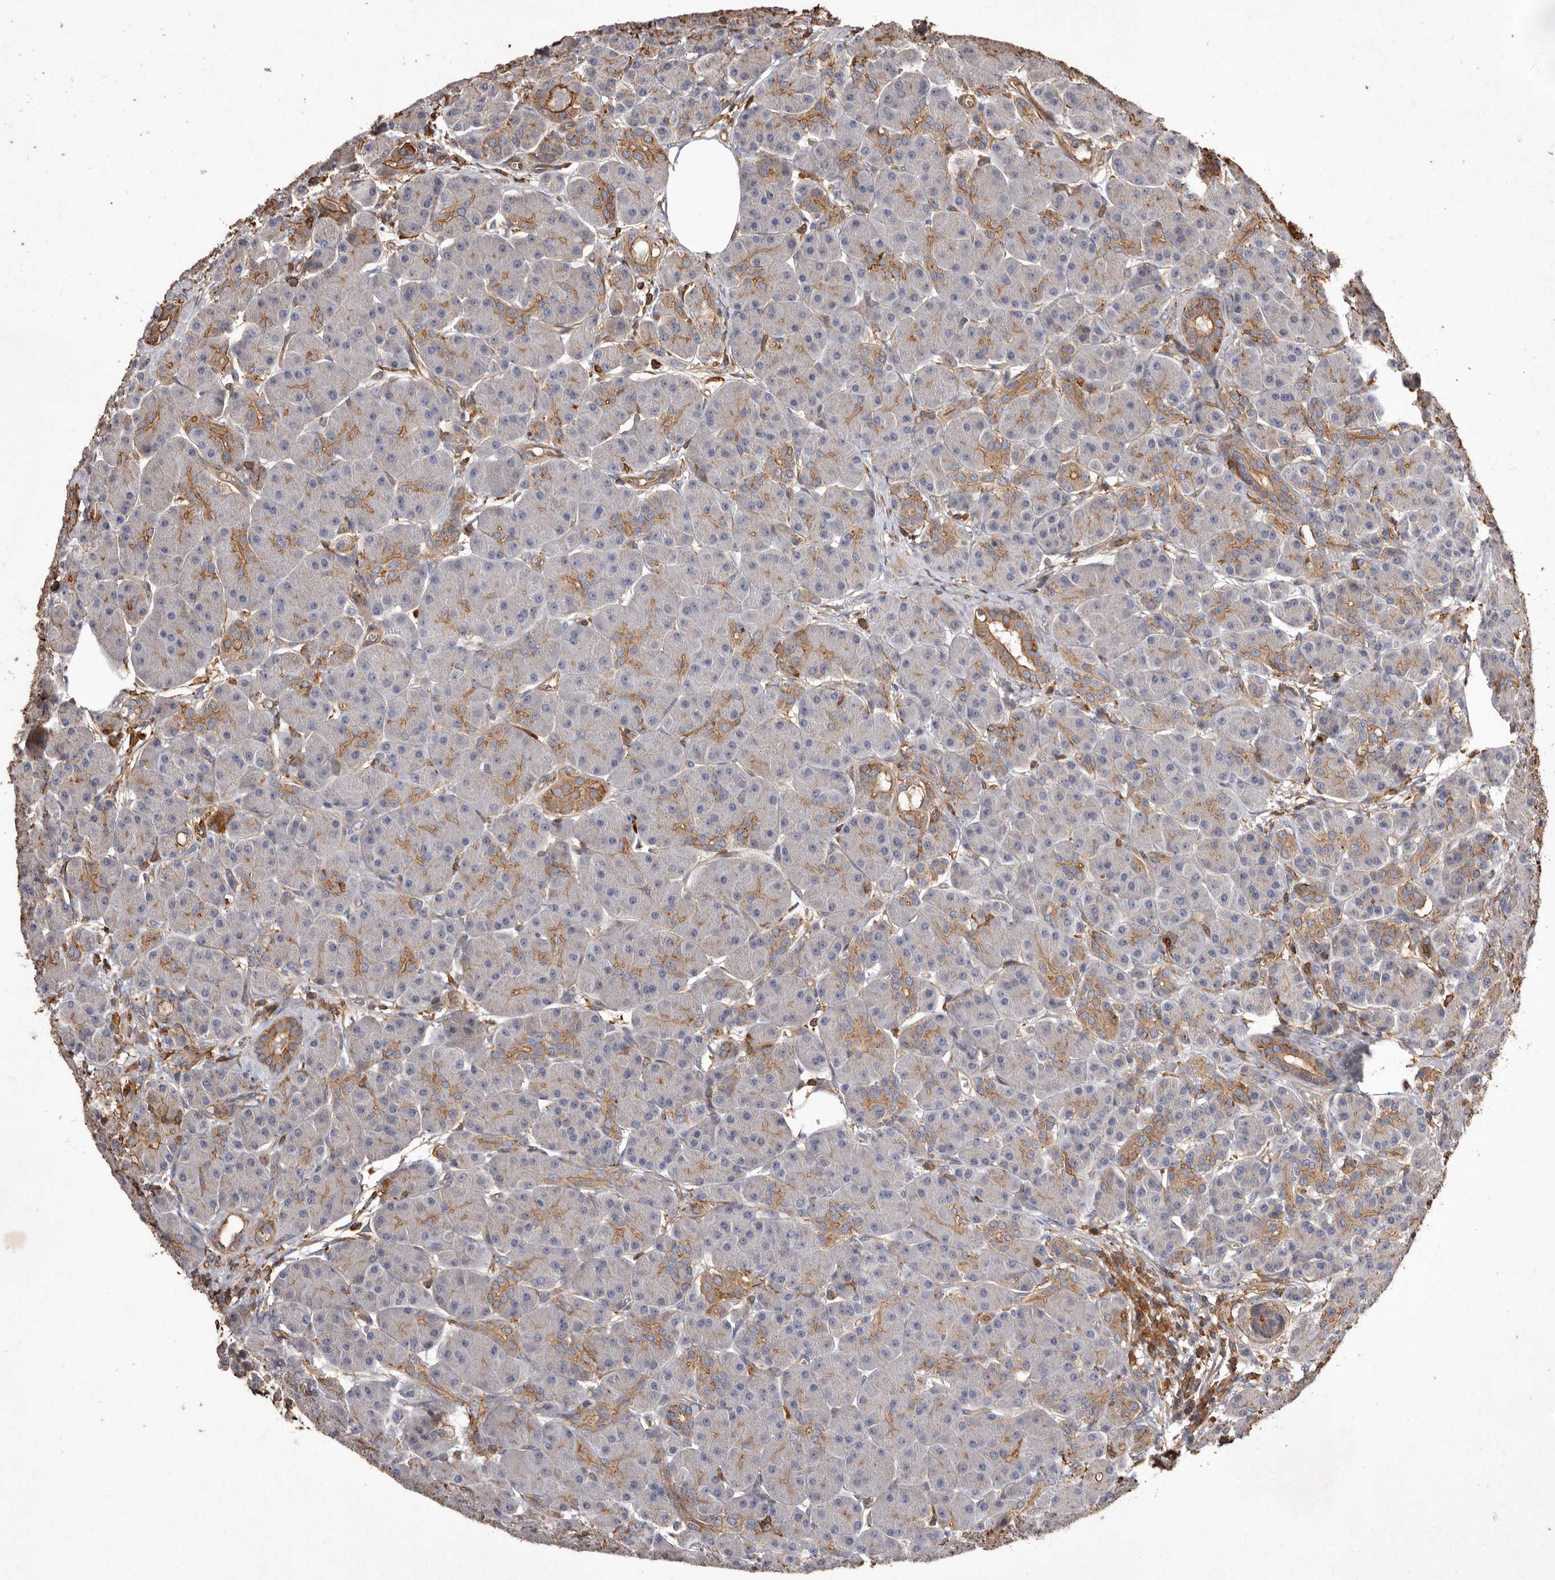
{"staining": {"intensity": "strong", "quantity": "<25%", "location": "cytoplasmic/membranous"}, "tissue": "pancreas", "cell_type": "Exocrine glandular cells", "image_type": "normal", "snomed": [{"axis": "morphology", "description": "Normal tissue, NOS"}, {"axis": "topography", "description": "Pancreas"}], "caption": "Immunohistochemistry (IHC) (DAB) staining of benign human pancreas shows strong cytoplasmic/membranous protein positivity in approximately <25% of exocrine glandular cells.", "gene": "COQ8B", "patient": {"sex": "male", "age": 63}}